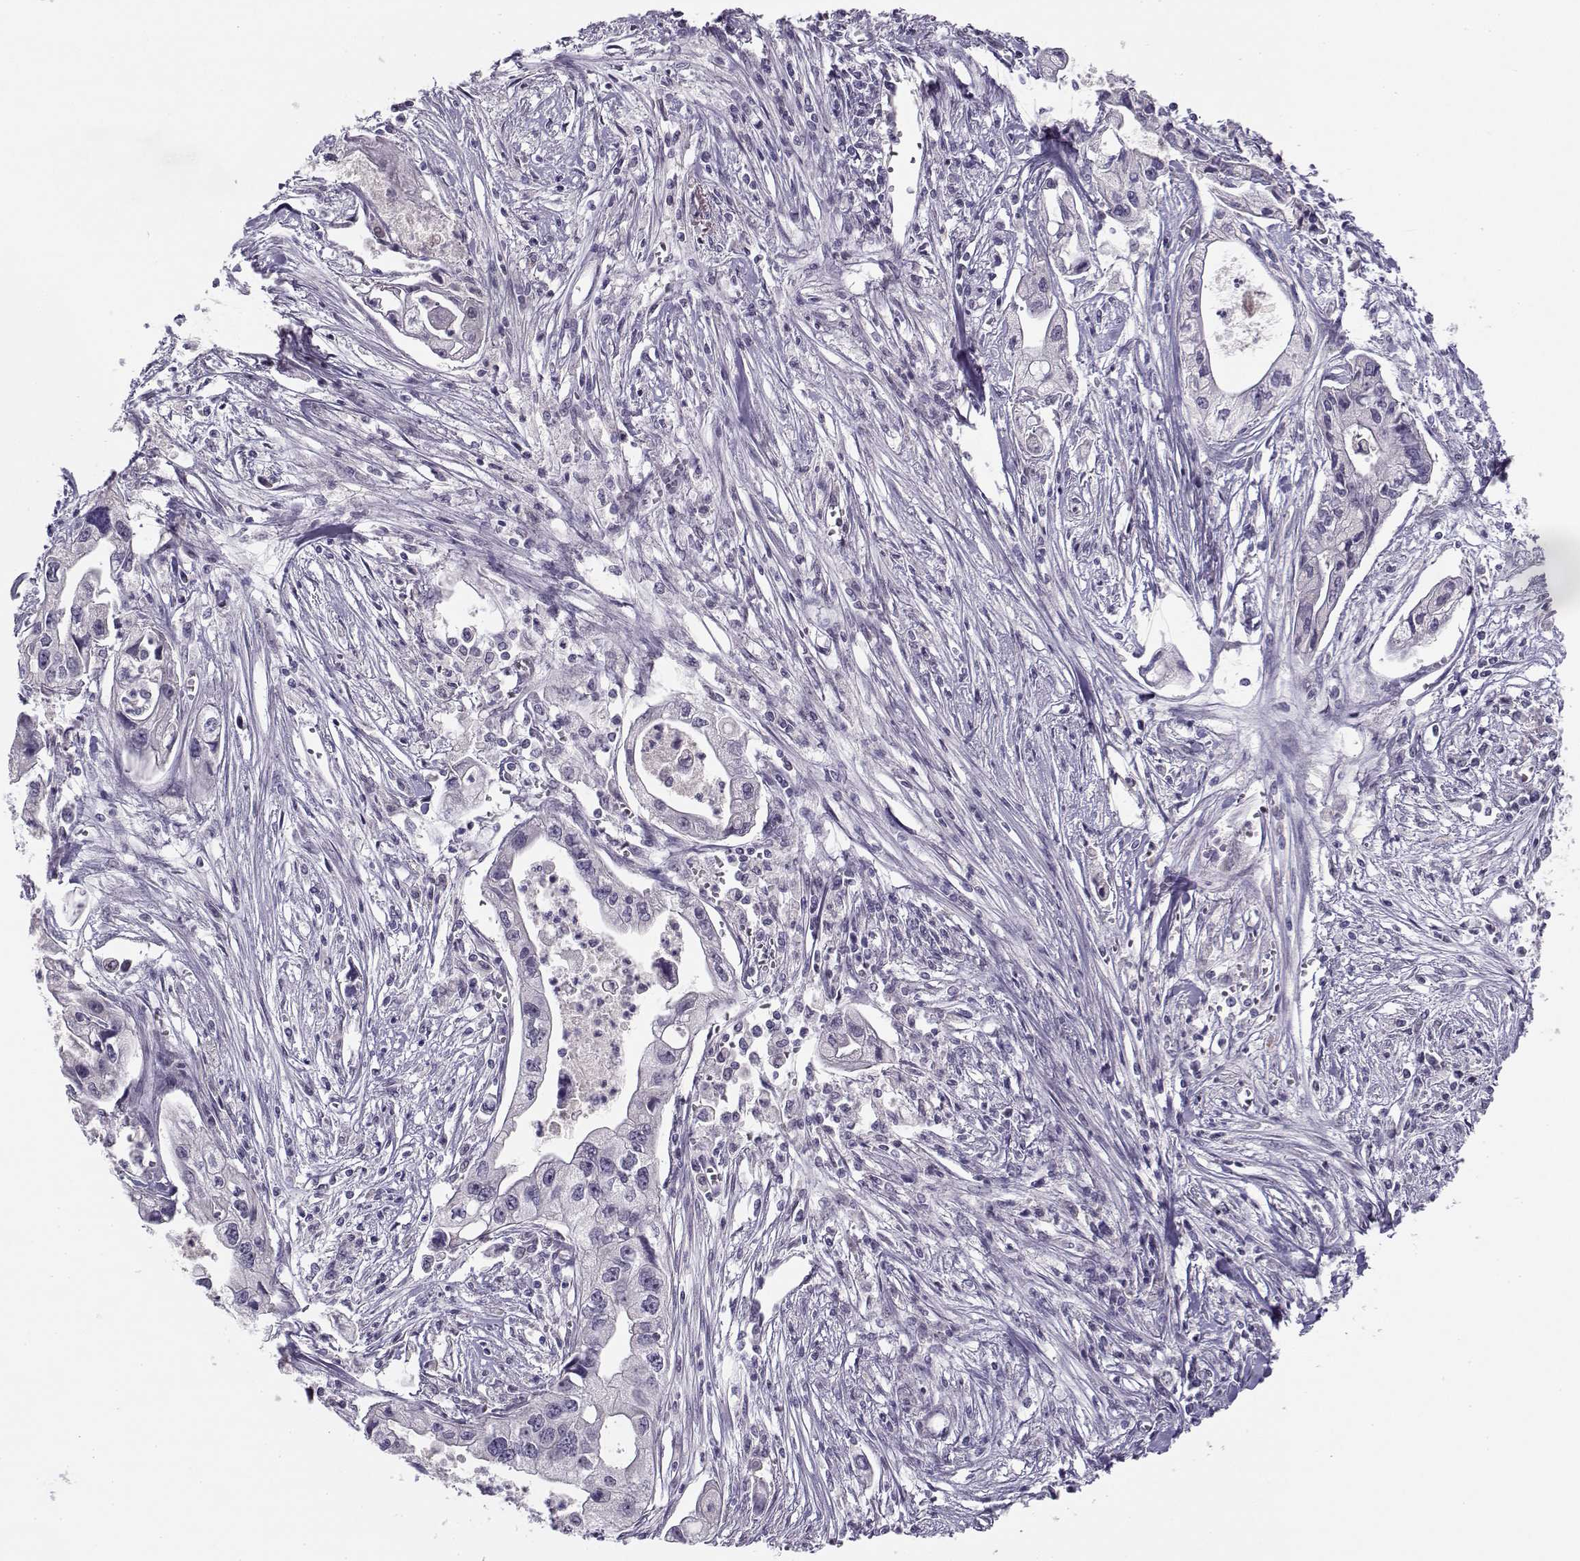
{"staining": {"intensity": "negative", "quantity": "none", "location": "none"}, "tissue": "pancreatic cancer", "cell_type": "Tumor cells", "image_type": "cancer", "snomed": [{"axis": "morphology", "description": "Adenocarcinoma, NOS"}, {"axis": "topography", "description": "Pancreas"}], "caption": "An immunohistochemistry (IHC) image of pancreatic cancer (adenocarcinoma) is shown. There is no staining in tumor cells of pancreatic cancer (adenocarcinoma).", "gene": "C16orf86", "patient": {"sex": "male", "age": 70}}